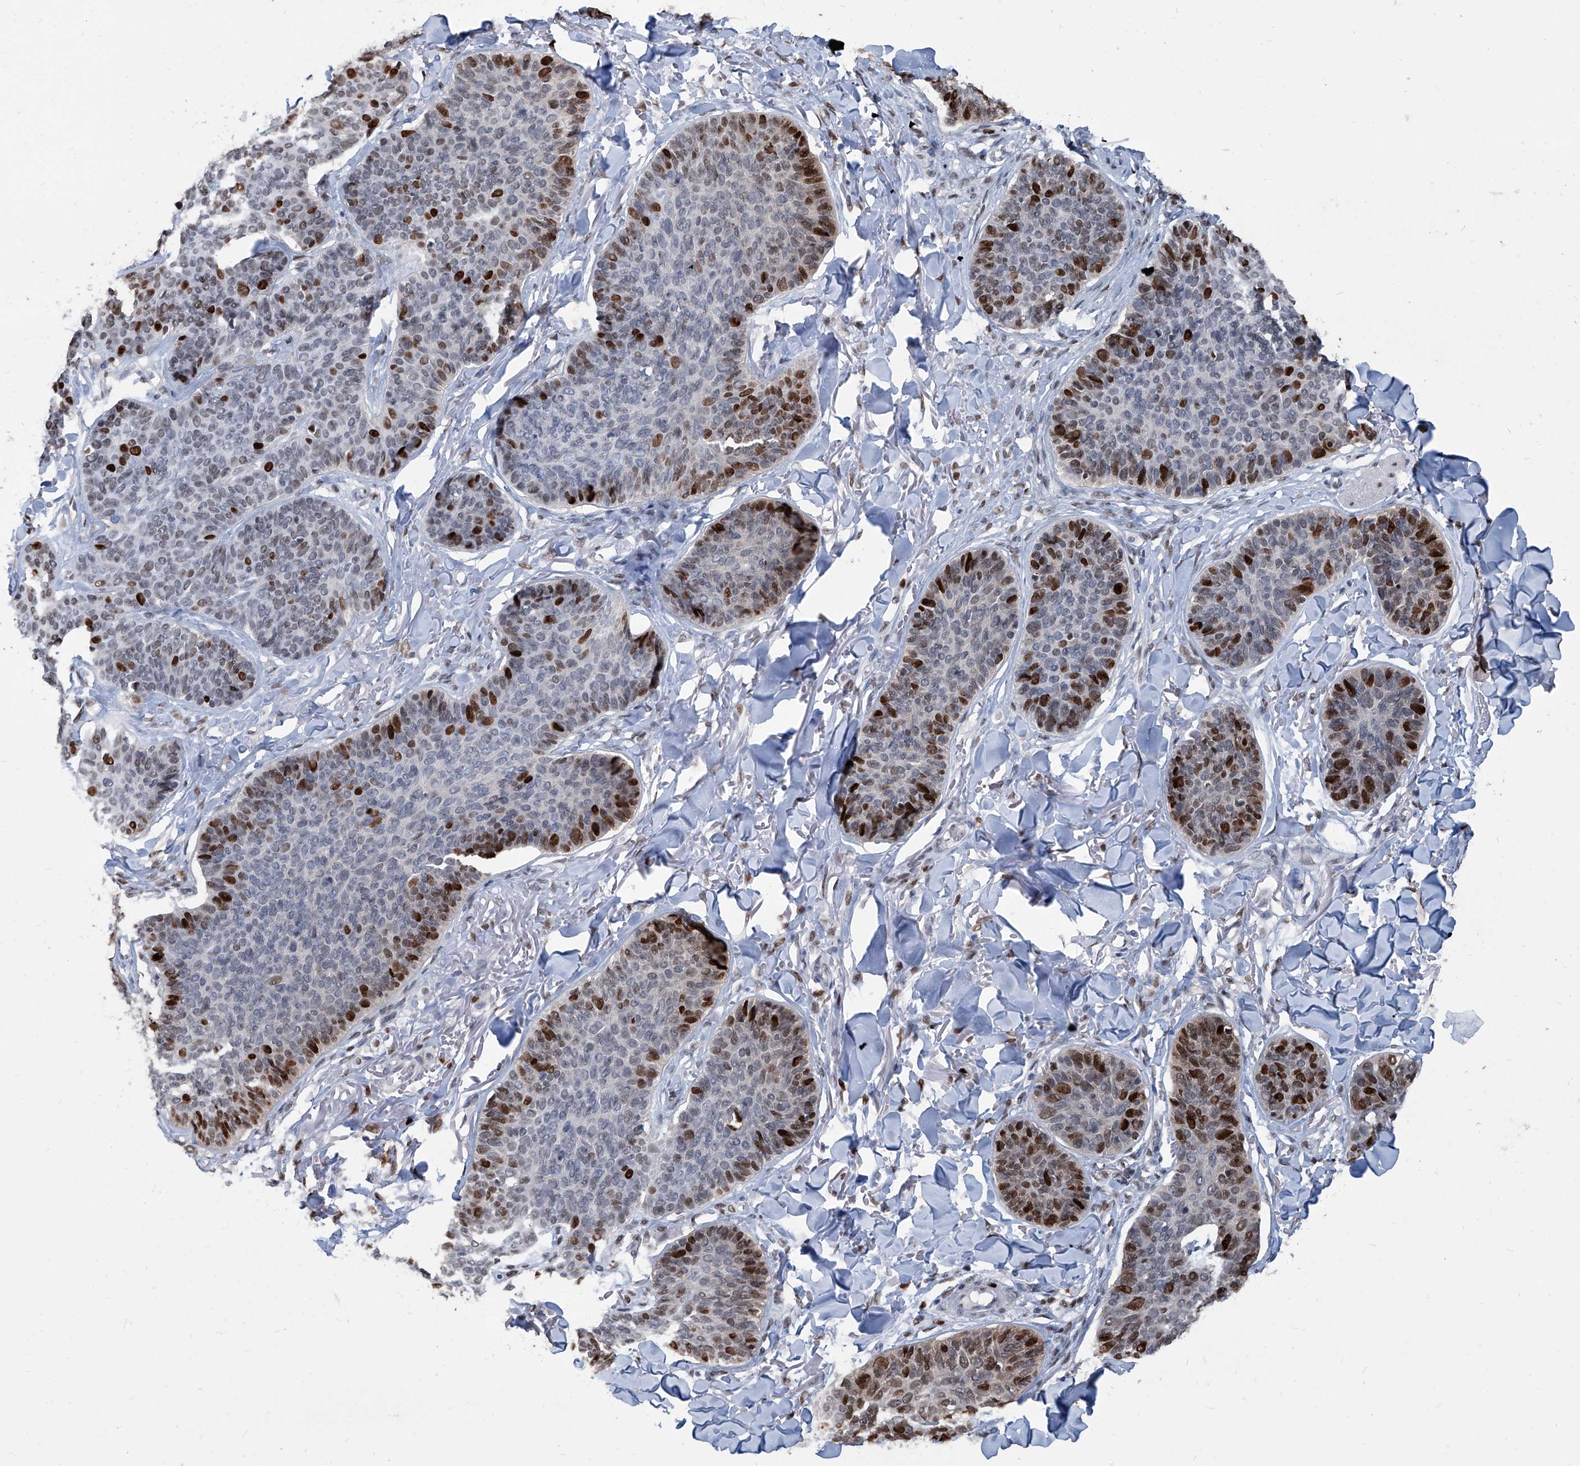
{"staining": {"intensity": "strong", "quantity": "<25%", "location": "nuclear"}, "tissue": "skin cancer", "cell_type": "Tumor cells", "image_type": "cancer", "snomed": [{"axis": "morphology", "description": "Basal cell carcinoma"}, {"axis": "topography", "description": "Skin"}], "caption": "This image shows skin cancer stained with immunohistochemistry to label a protein in brown. The nuclear of tumor cells show strong positivity for the protein. Nuclei are counter-stained blue.", "gene": "PCNA", "patient": {"sex": "male", "age": 85}}